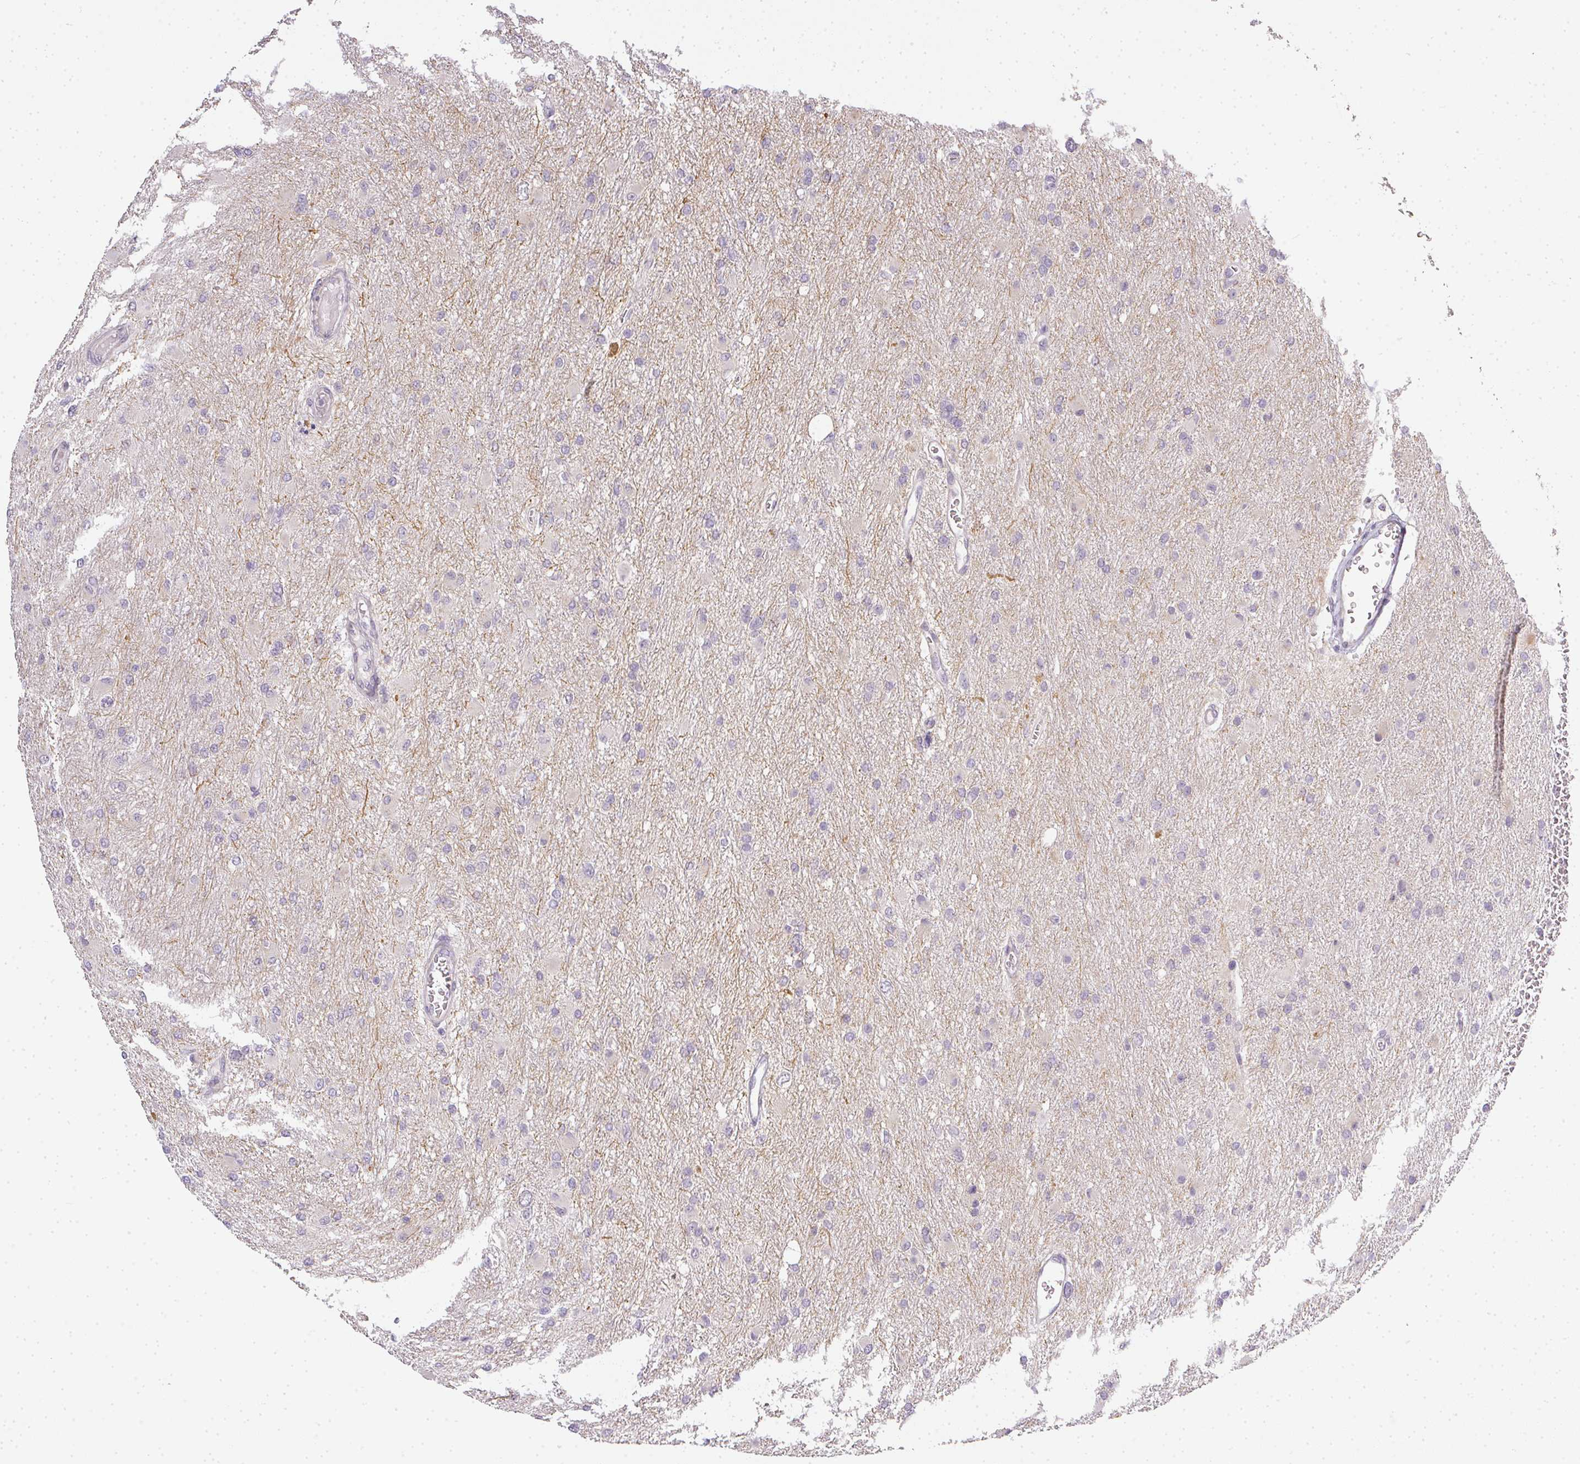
{"staining": {"intensity": "negative", "quantity": "none", "location": "none"}, "tissue": "glioma", "cell_type": "Tumor cells", "image_type": "cancer", "snomed": [{"axis": "morphology", "description": "Glioma, malignant, High grade"}, {"axis": "topography", "description": "Cerebral cortex"}], "caption": "This is an IHC photomicrograph of human malignant glioma (high-grade). There is no expression in tumor cells.", "gene": "MED19", "patient": {"sex": "female", "age": 36}}